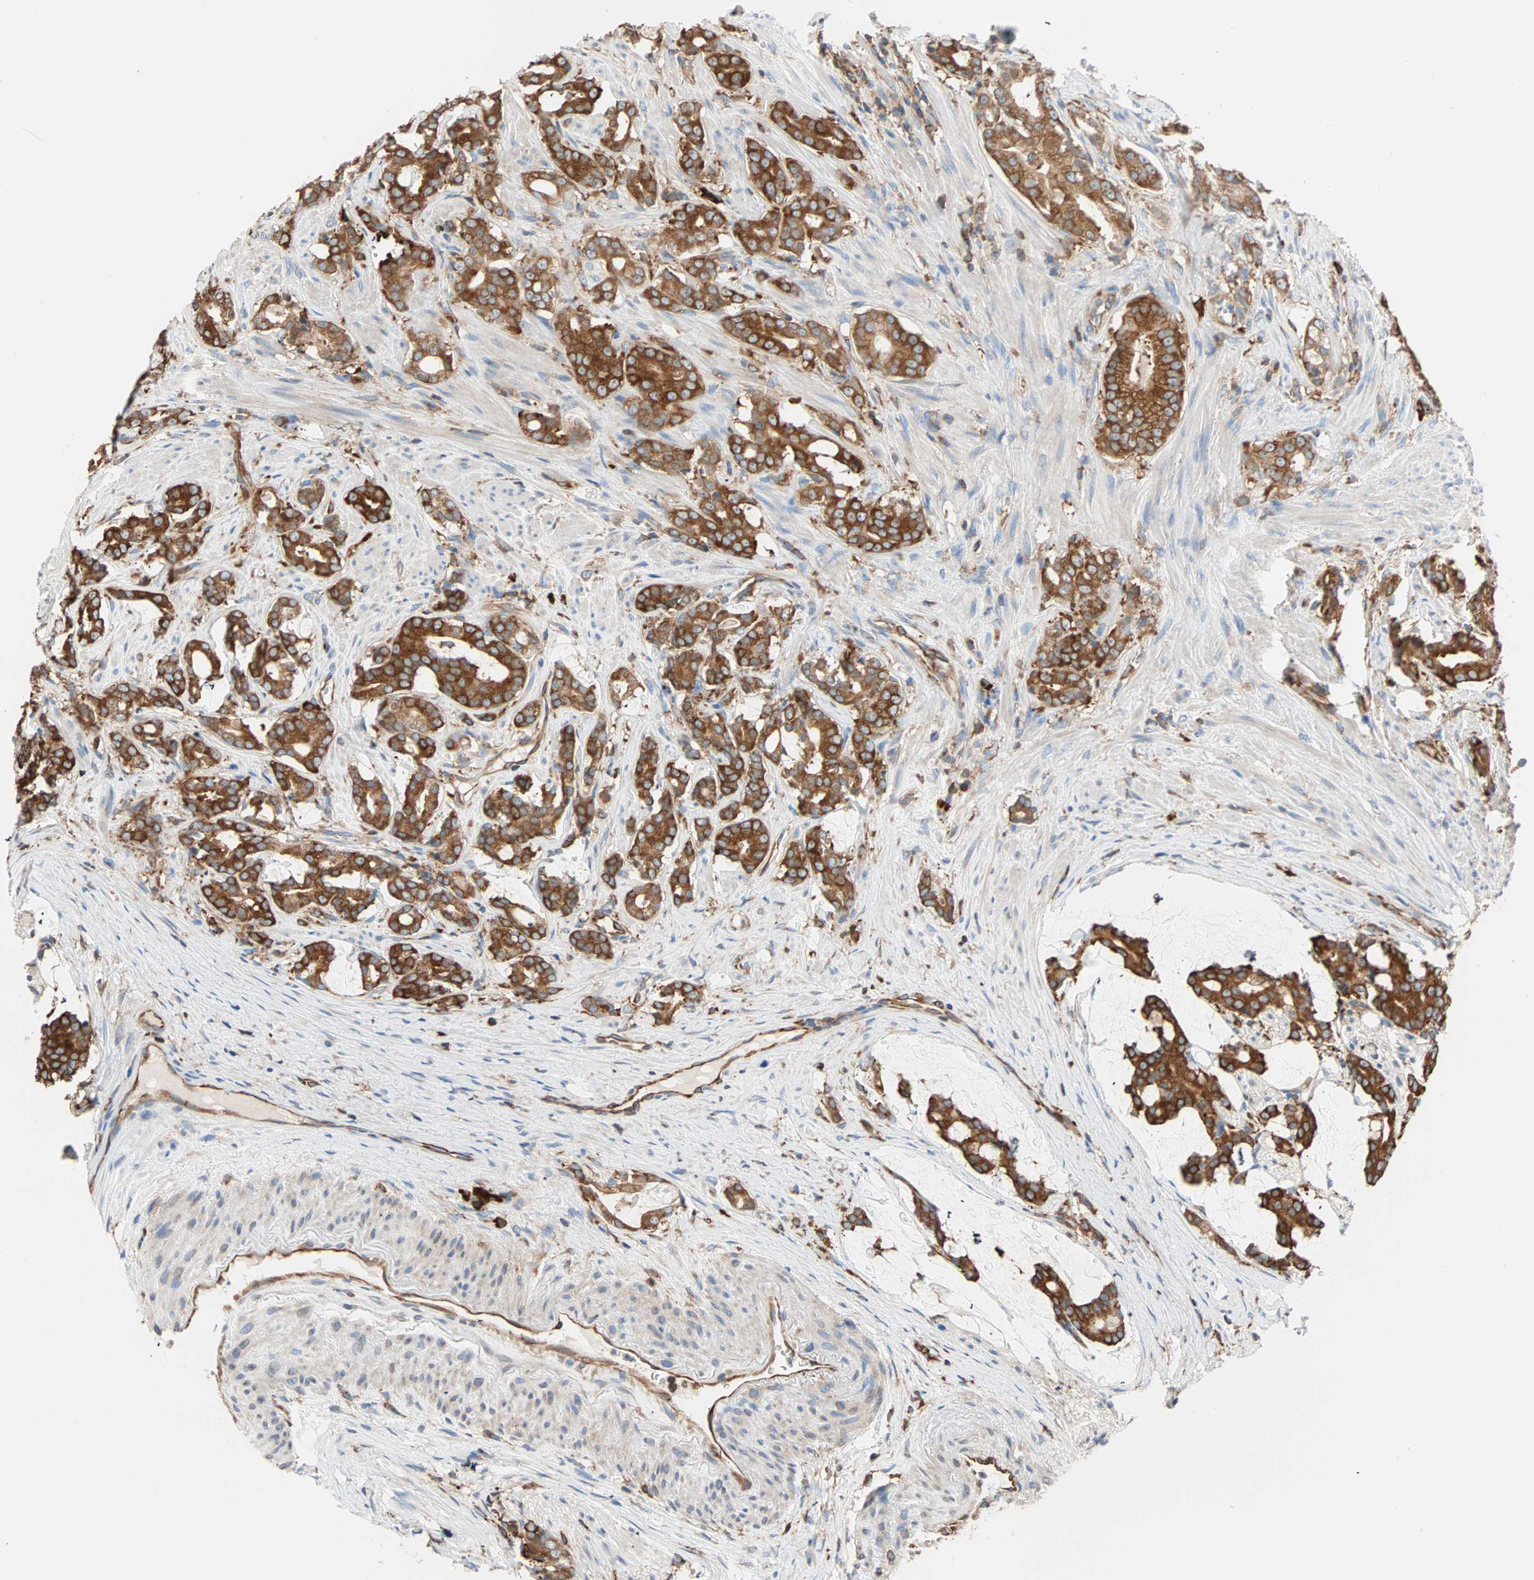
{"staining": {"intensity": "strong", "quantity": ">75%", "location": "cytoplasmic/membranous"}, "tissue": "prostate cancer", "cell_type": "Tumor cells", "image_type": "cancer", "snomed": [{"axis": "morphology", "description": "Adenocarcinoma, Low grade"}, {"axis": "topography", "description": "Prostate"}], "caption": "Tumor cells demonstrate strong cytoplasmic/membranous positivity in about >75% of cells in prostate cancer.", "gene": "EEF2", "patient": {"sex": "male", "age": 58}}